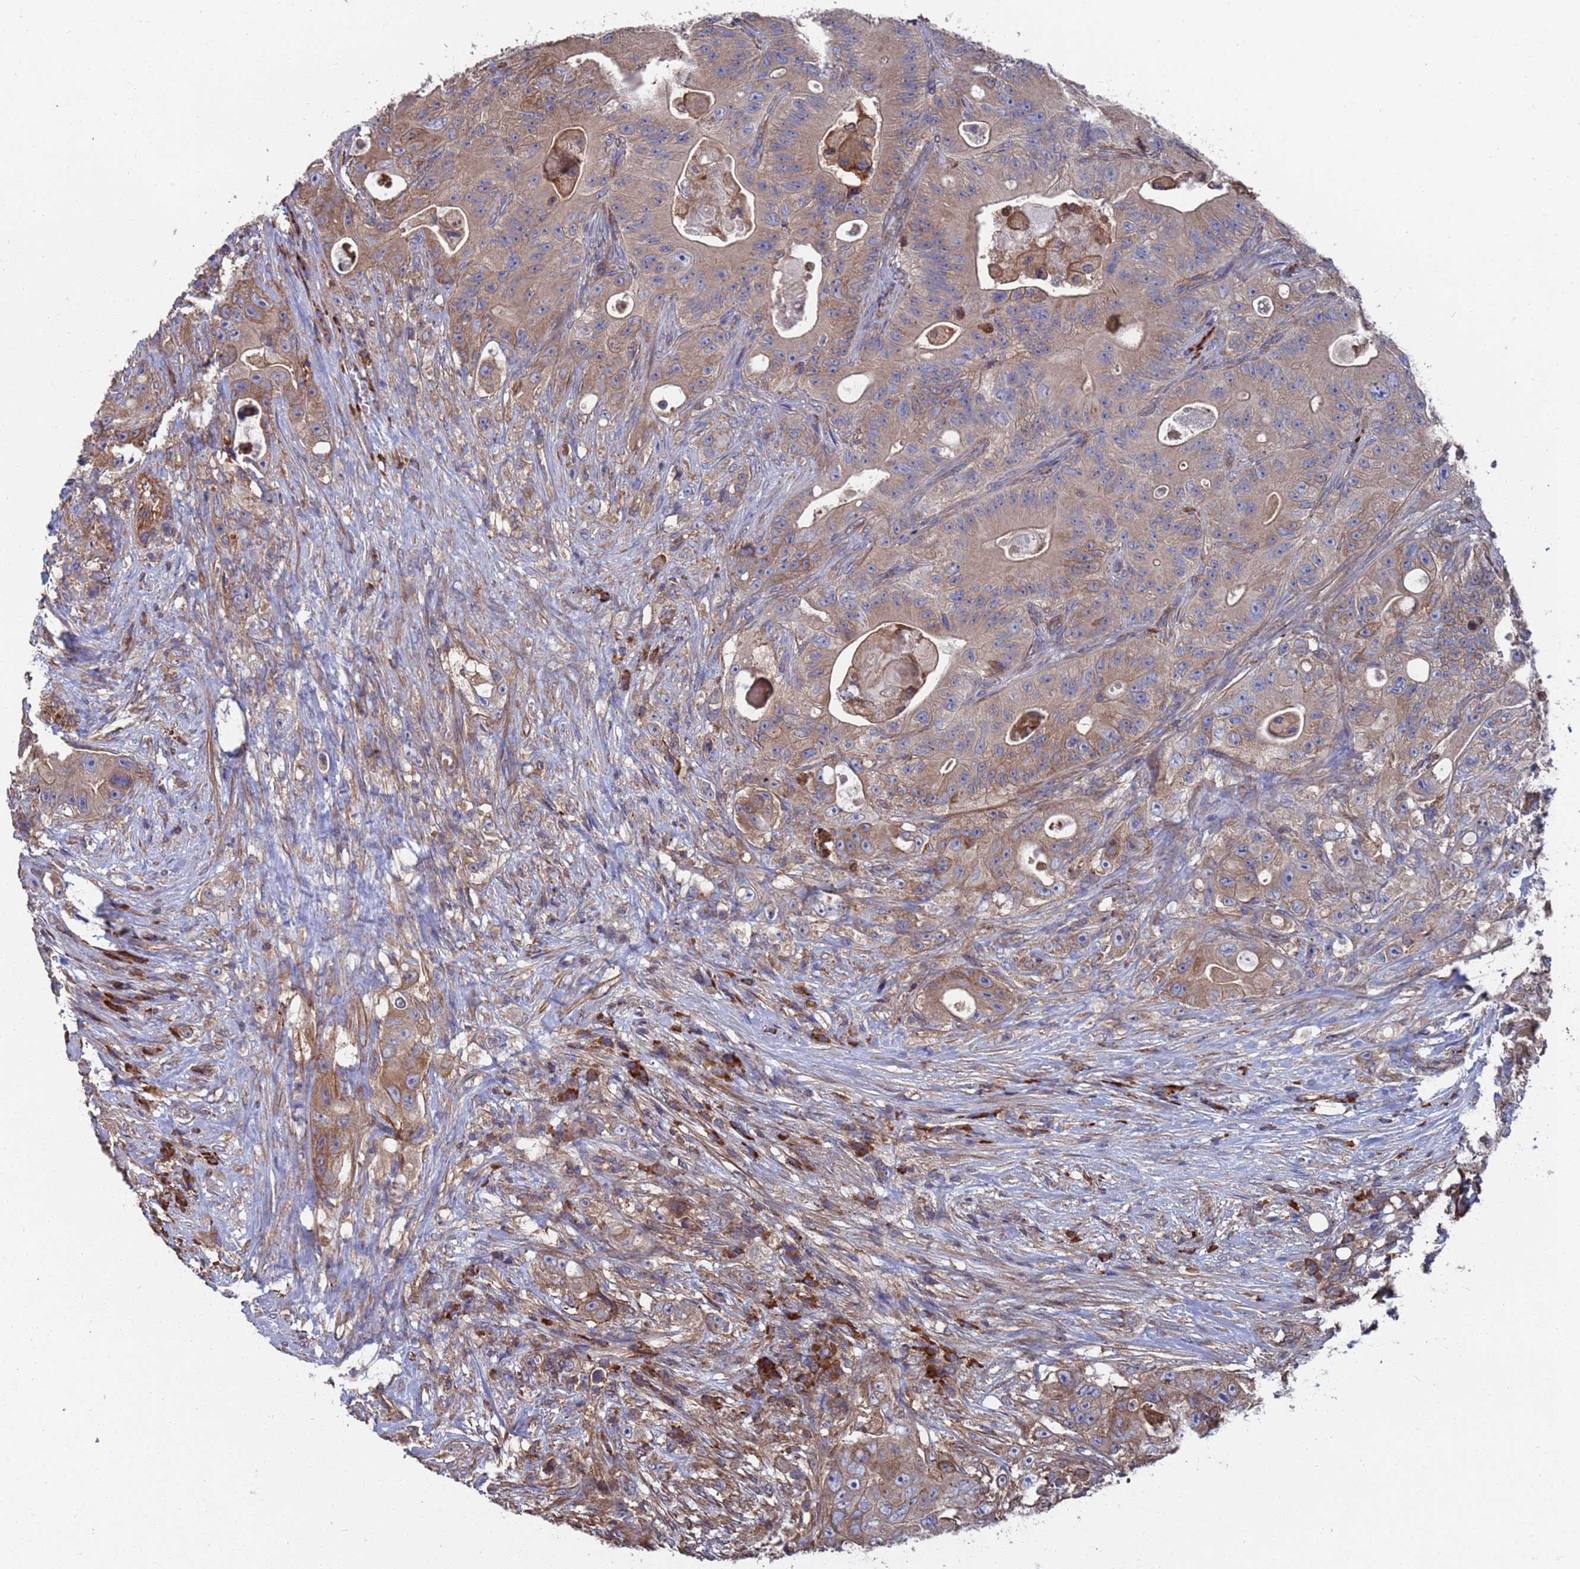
{"staining": {"intensity": "moderate", "quantity": ">75%", "location": "cytoplasmic/membranous"}, "tissue": "colorectal cancer", "cell_type": "Tumor cells", "image_type": "cancer", "snomed": [{"axis": "morphology", "description": "Adenocarcinoma, NOS"}, {"axis": "topography", "description": "Colon"}], "caption": "Tumor cells demonstrate medium levels of moderate cytoplasmic/membranous positivity in approximately >75% of cells in colorectal cancer (adenocarcinoma).", "gene": "PYCR1", "patient": {"sex": "female", "age": 46}}